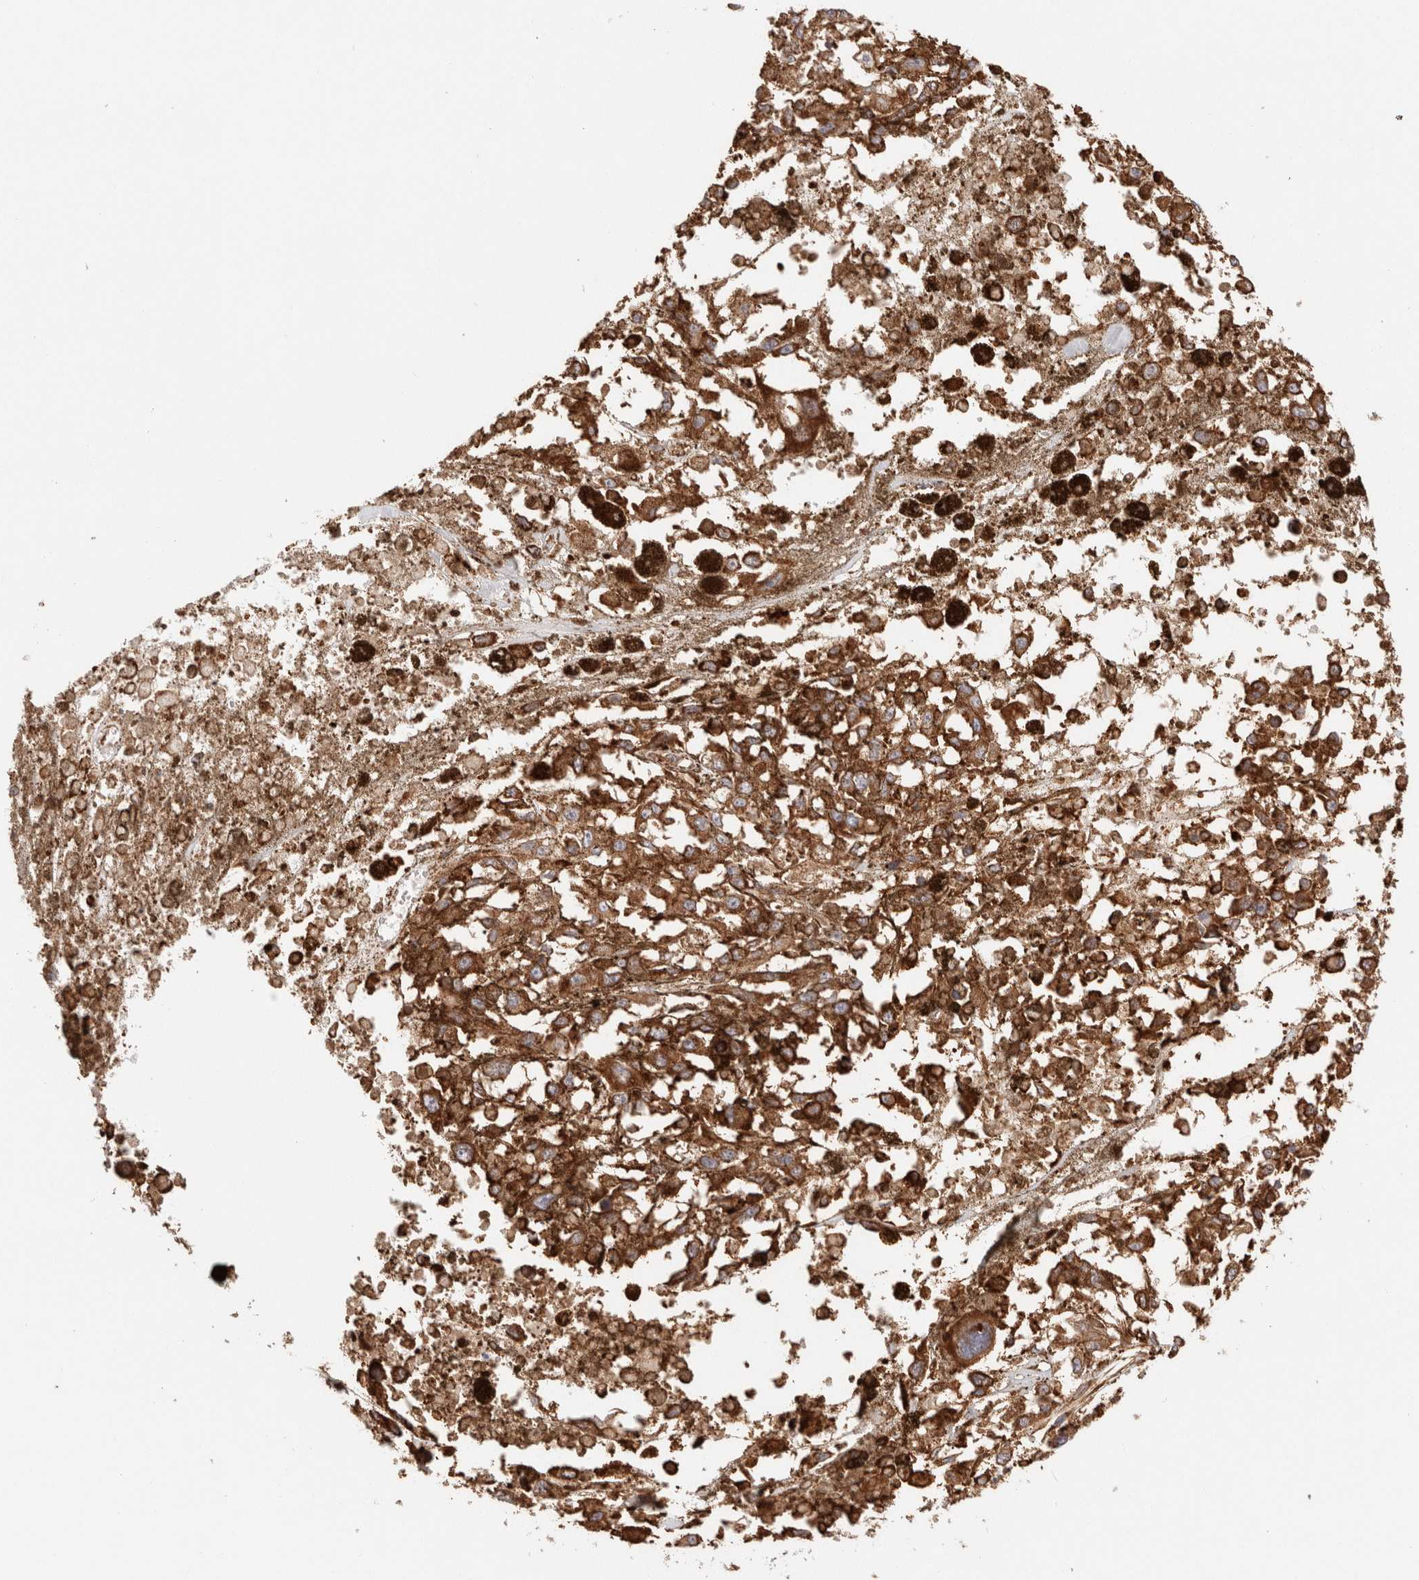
{"staining": {"intensity": "moderate", "quantity": ">75%", "location": "cytoplasmic/membranous"}, "tissue": "melanoma", "cell_type": "Tumor cells", "image_type": "cancer", "snomed": [{"axis": "morphology", "description": "Malignant melanoma, Metastatic site"}, {"axis": "topography", "description": "Lymph node"}], "caption": "Protein expression analysis of human malignant melanoma (metastatic site) reveals moderate cytoplasmic/membranous positivity in about >75% of tumor cells. Using DAB (3,3'-diaminobenzidine) (brown) and hematoxylin (blue) stains, captured at high magnification using brightfield microscopy.", "gene": "FER", "patient": {"sex": "male", "age": 59}}